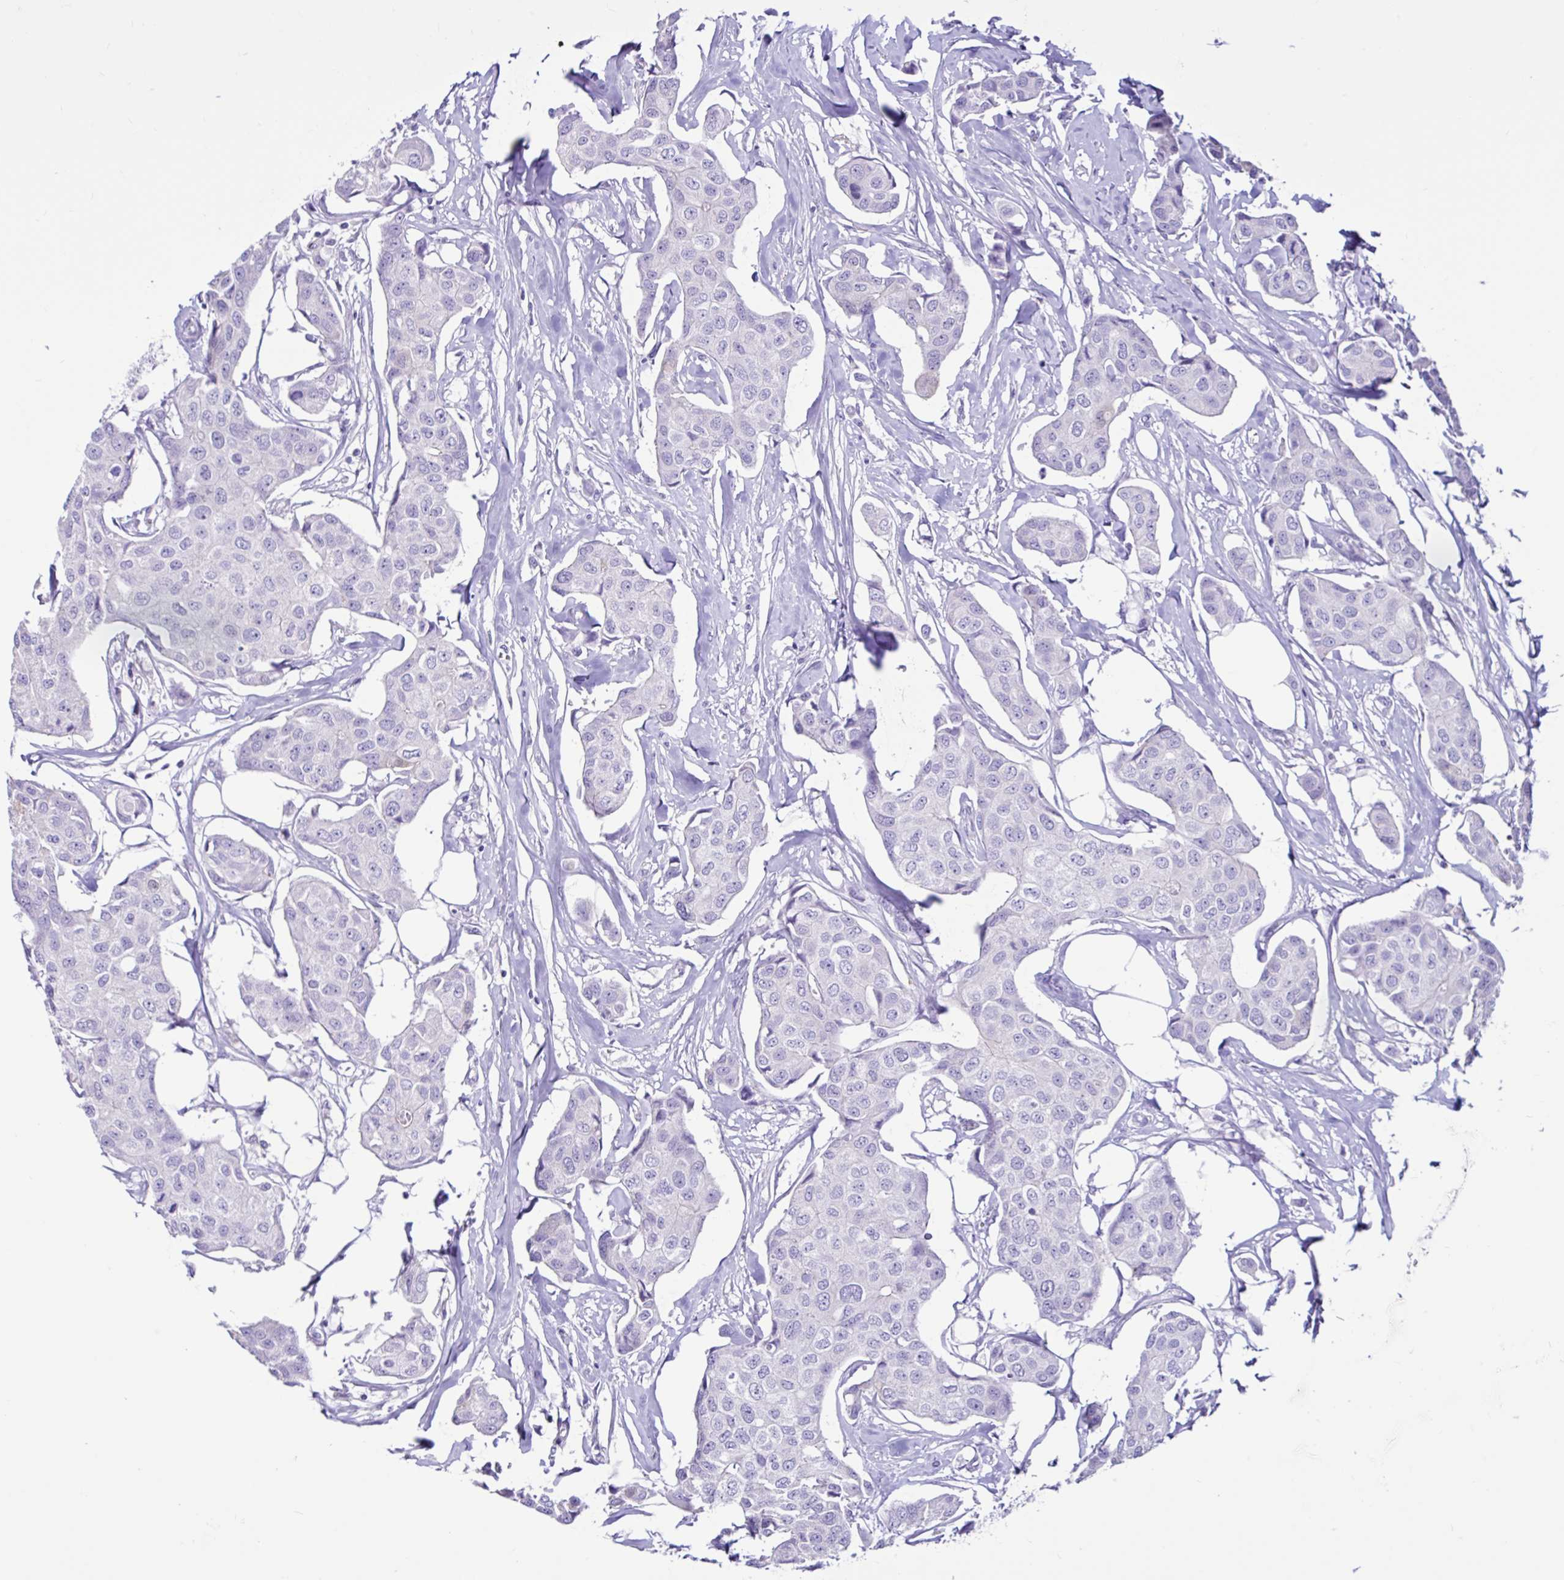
{"staining": {"intensity": "negative", "quantity": "none", "location": "none"}, "tissue": "breast cancer", "cell_type": "Tumor cells", "image_type": "cancer", "snomed": [{"axis": "morphology", "description": "Duct carcinoma"}, {"axis": "topography", "description": "Breast"}, {"axis": "topography", "description": "Lymph node"}], "caption": "The photomicrograph exhibits no staining of tumor cells in breast cancer. Brightfield microscopy of immunohistochemistry stained with DAB (3,3'-diaminobenzidine) (brown) and hematoxylin (blue), captured at high magnification.", "gene": "CYP19A1", "patient": {"sex": "female", "age": 80}}